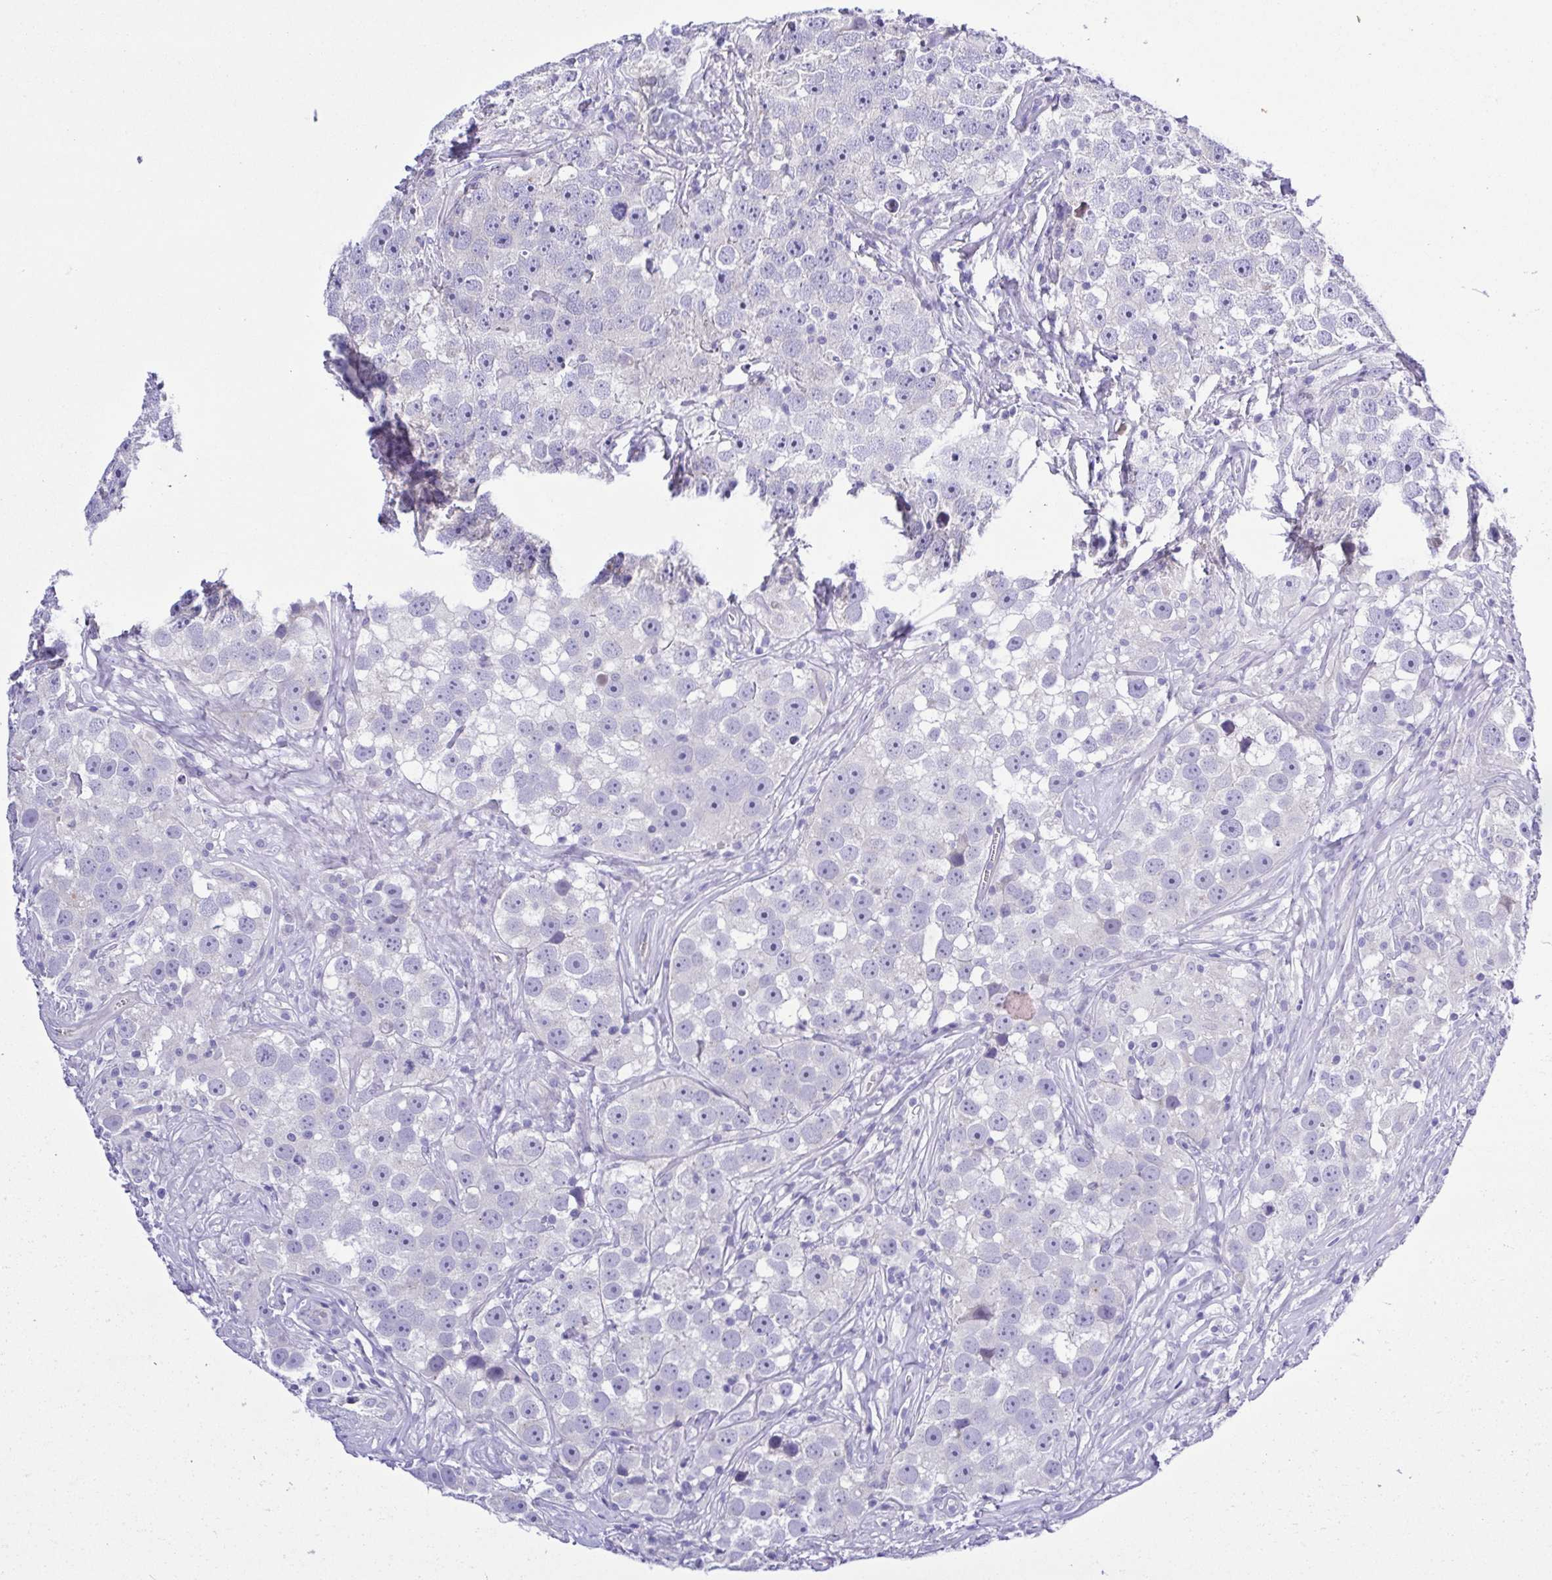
{"staining": {"intensity": "negative", "quantity": "none", "location": "none"}, "tissue": "testis cancer", "cell_type": "Tumor cells", "image_type": "cancer", "snomed": [{"axis": "morphology", "description": "Seminoma, NOS"}, {"axis": "topography", "description": "Testis"}], "caption": "High magnification brightfield microscopy of seminoma (testis) stained with DAB (brown) and counterstained with hematoxylin (blue): tumor cells show no significant staining.", "gene": "GABBR2", "patient": {"sex": "male", "age": 49}}